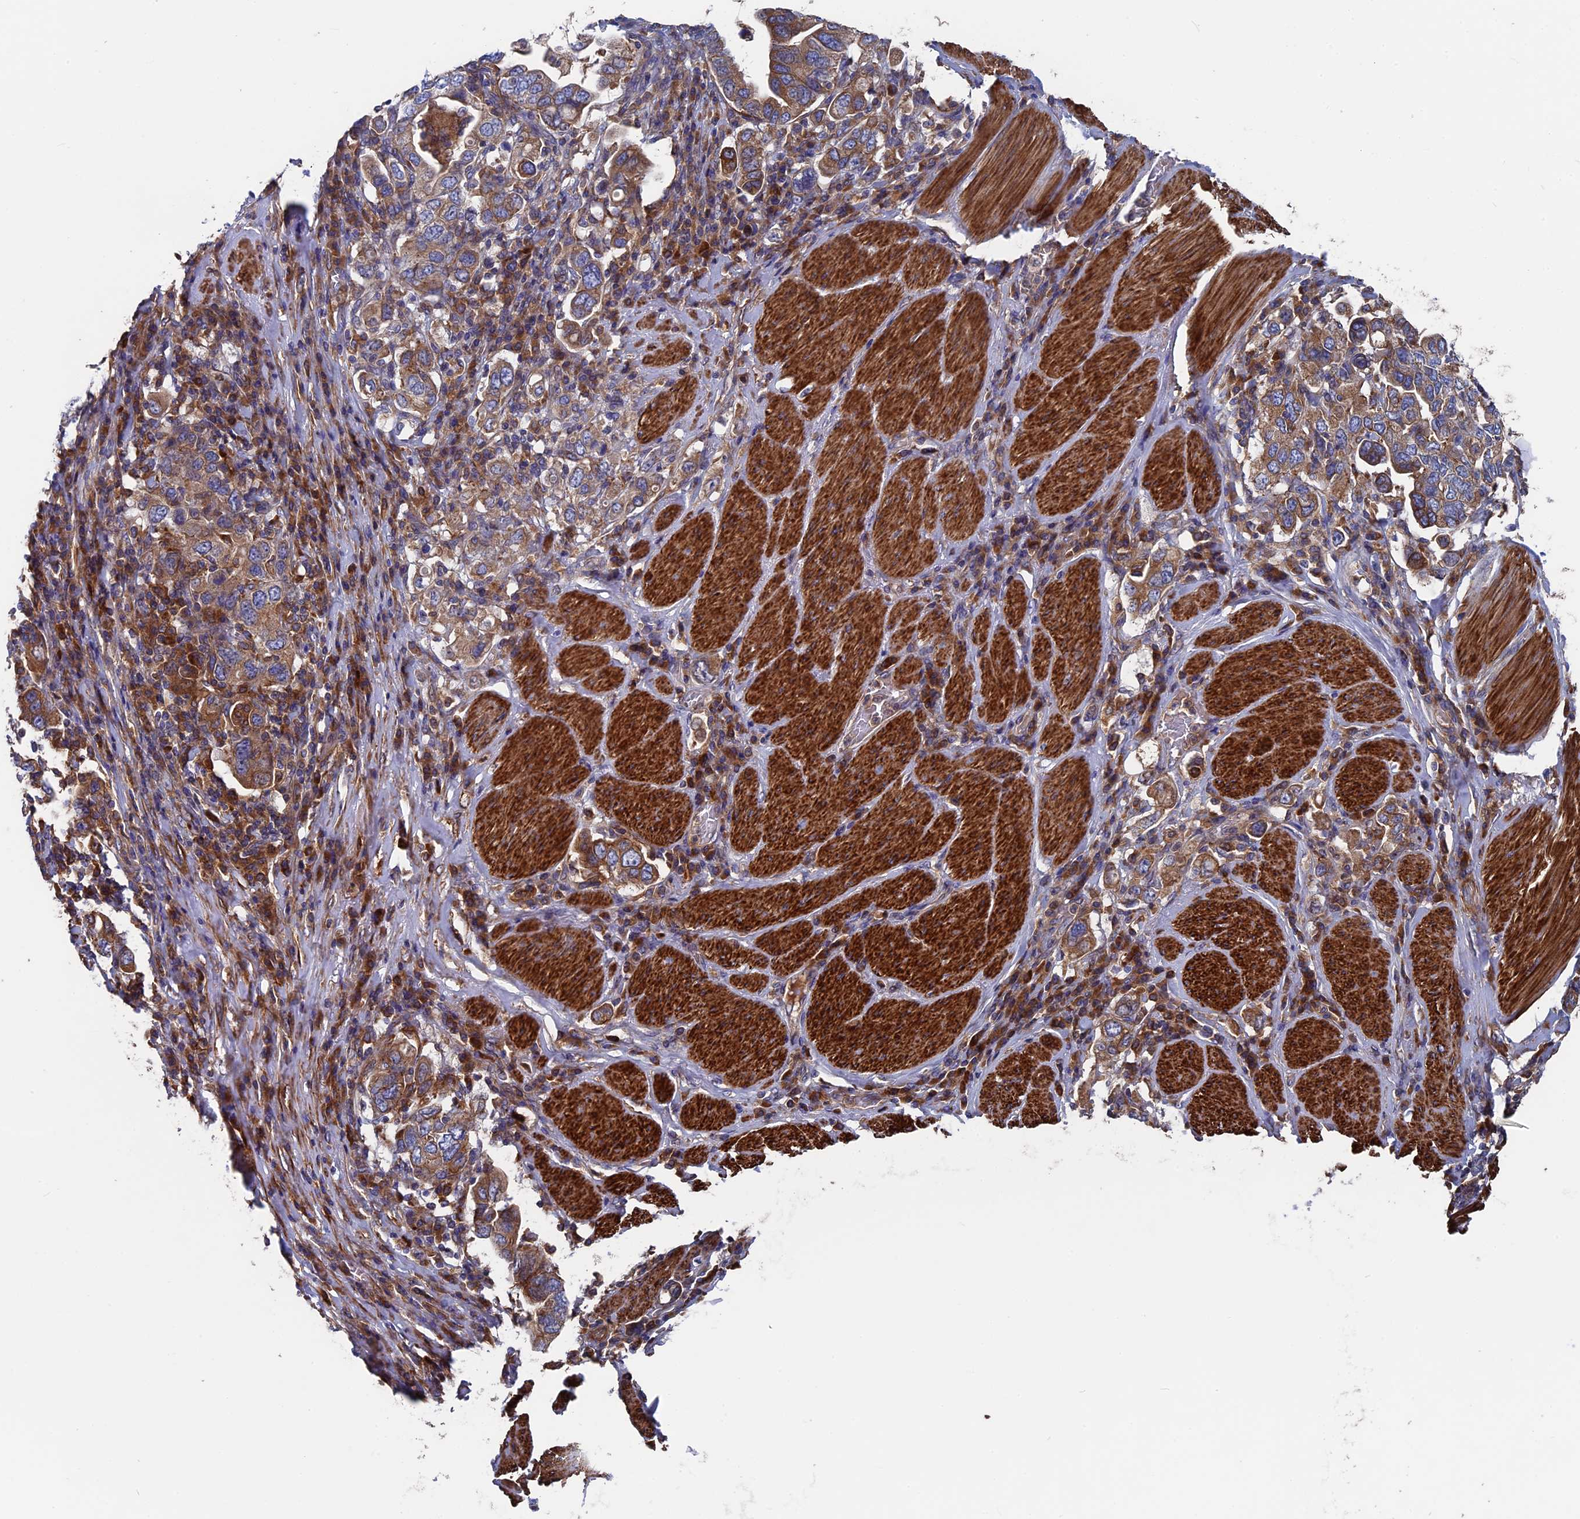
{"staining": {"intensity": "moderate", "quantity": ">75%", "location": "cytoplasmic/membranous"}, "tissue": "stomach cancer", "cell_type": "Tumor cells", "image_type": "cancer", "snomed": [{"axis": "morphology", "description": "Adenocarcinoma, NOS"}, {"axis": "topography", "description": "Stomach, upper"}], "caption": "Adenocarcinoma (stomach) stained with a protein marker demonstrates moderate staining in tumor cells.", "gene": "DNAJC3", "patient": {"sex": "male", "age": 62}}